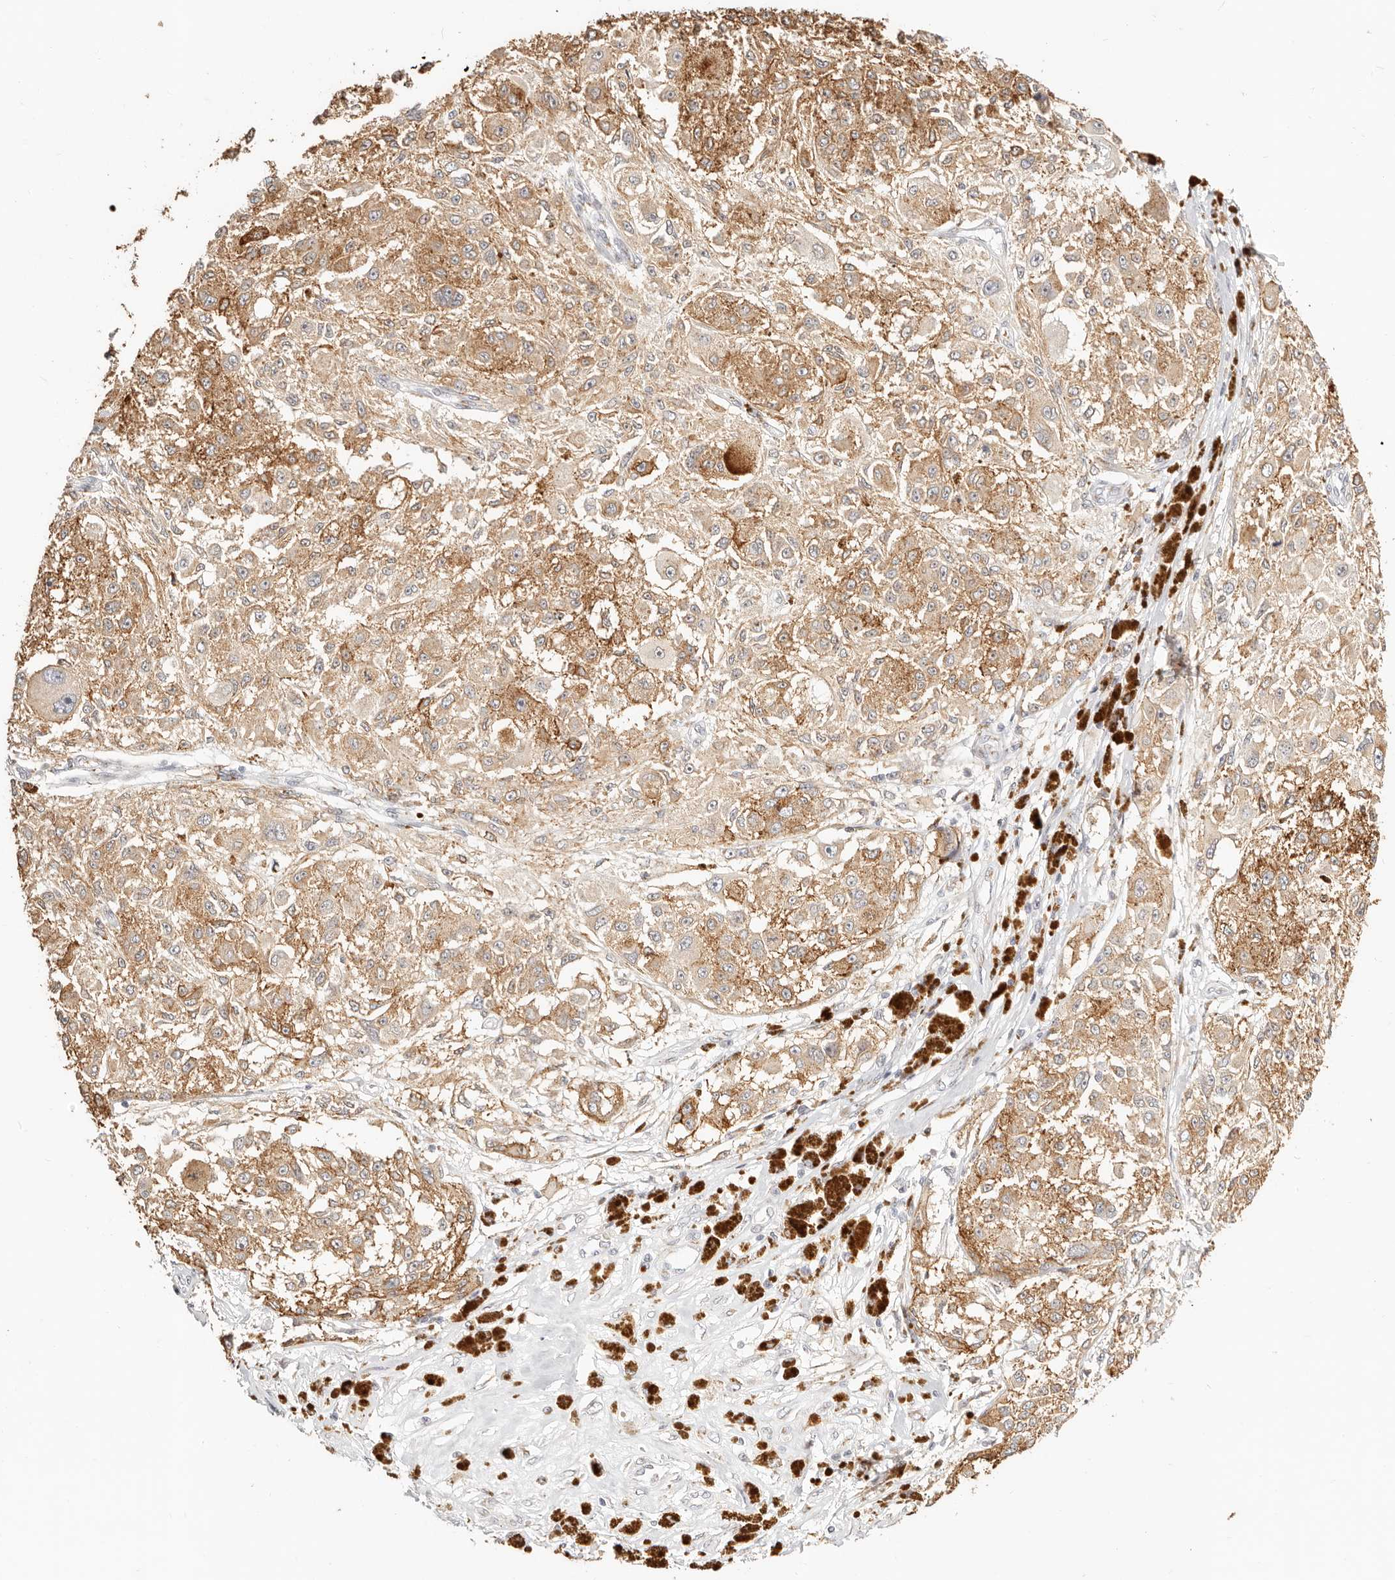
{"staining": {"intensity": "weak", "quantity": ">75%", "location": "cytoplasmic/membranous"}, "tissue": "melanoma", "cell_type": "Tumor cells", "image_type": "cancer", "snomed": [{"axis": "morphology", "description": "Necrosis, NOS"}, {"axis": "morphology", "description": "Malignant melanoma, NOS"}, {"axis": "topography", "description": "Skin"}], "caption": "Malignant melanoma stained for a protein (brown) demonstrates weak cytoplasmic/membranous positive positivity in about >75% of tumor cells.", "gene": "FAM20B", "patient": {"sex": "female", "age": 87}}